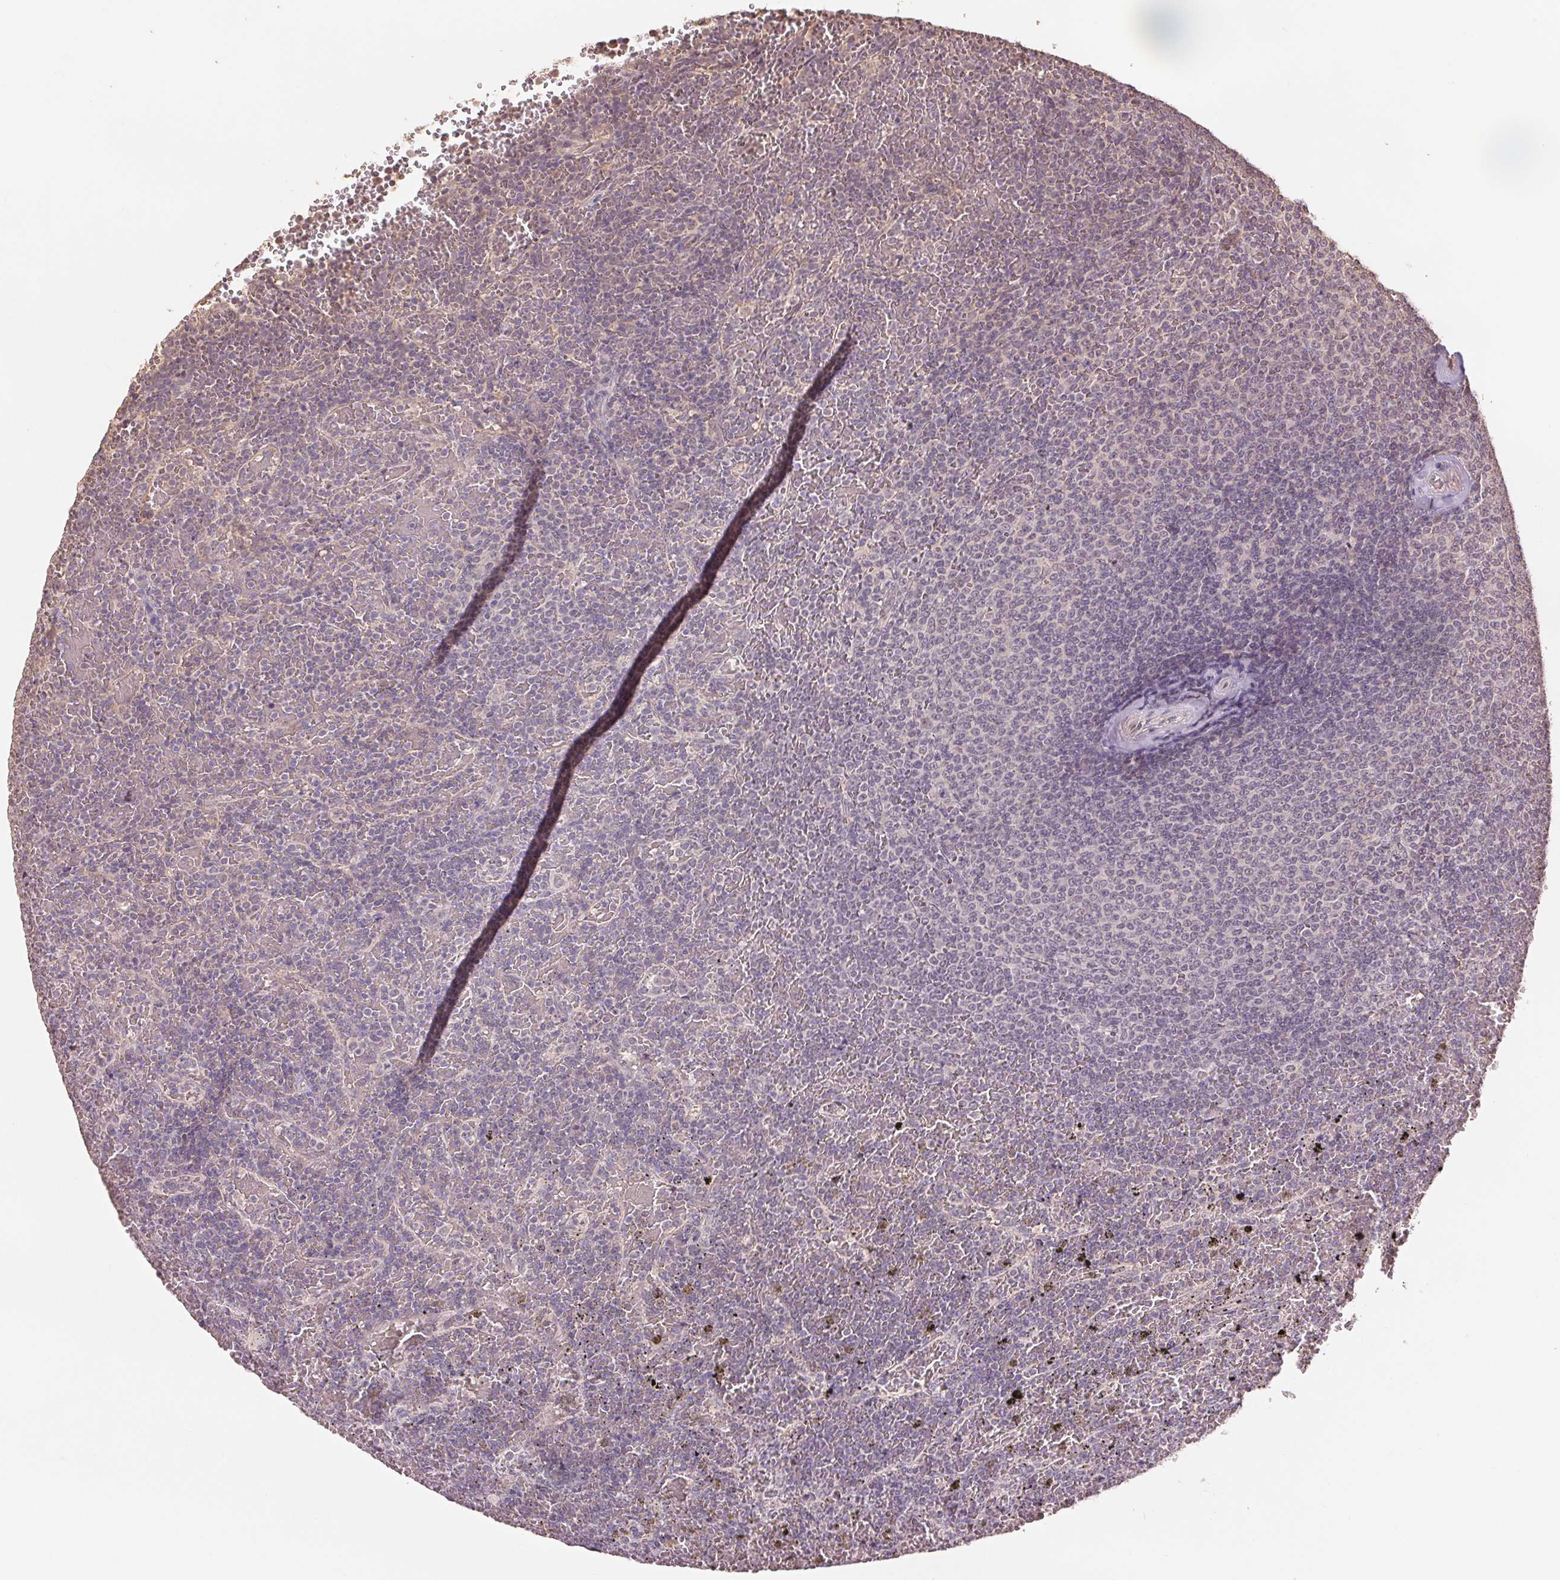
{"staining": {"intensity": "negative", "quantity": "none", "location": "none"}, "tissue": "lymphoma", "cell_type": "Tumor cells", "image_type": "cancer", "snomed": [{"axis": "morphology", "description": "Malignant lymphoma, non-Hodgkin's type, Low grade"}, {"axis": "topography", "description": "Spleen"}], "caption": "Immunohistochemistry histopathology image of lymphoma stained for a protein (brown), which reveals no expression in tumor cells.", "gene": "COX14", "patient": {"sex": "female", "age": 77}}